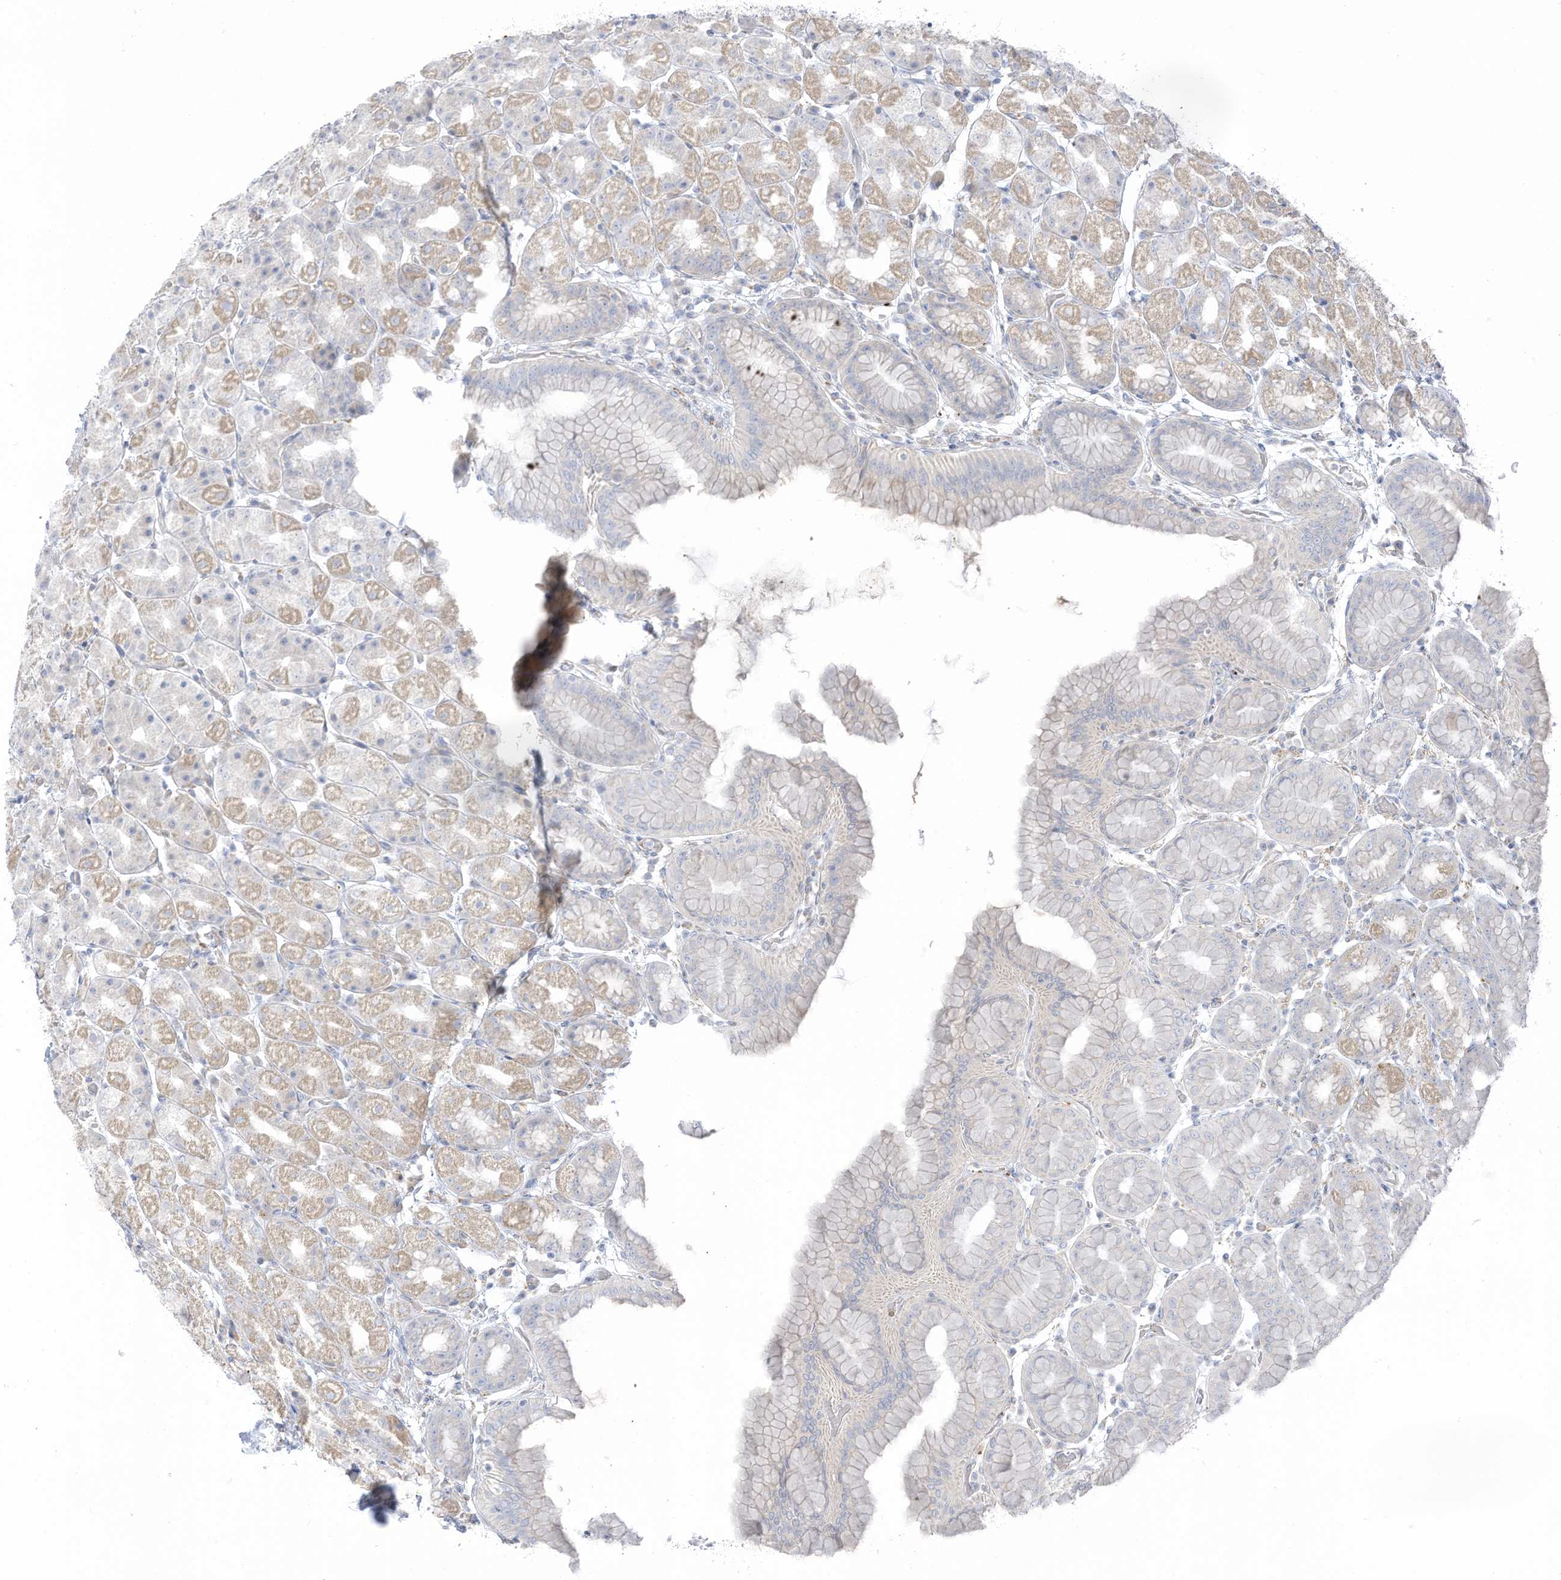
{"staining": {"intensity": "weak", "quantity": "25%-75%", "location": "cytoplasmic/membranous"}, "tissue": "stomach", "cell_type": "Glandular cells", "image_type": "normal", "snomed": [{"axis": "morphology", "description": "Normal tissue, NOS"}, {"axis": "topography", "description": "Stomach, upper"}], "caption": "Human stomach stained with a brown dye reveals weak cytoplasmic/membranous positive positivity in about 25%-75% of glandular cells.", "gene": "TAL2", "patient": {"sex": "male", "age": 68}}